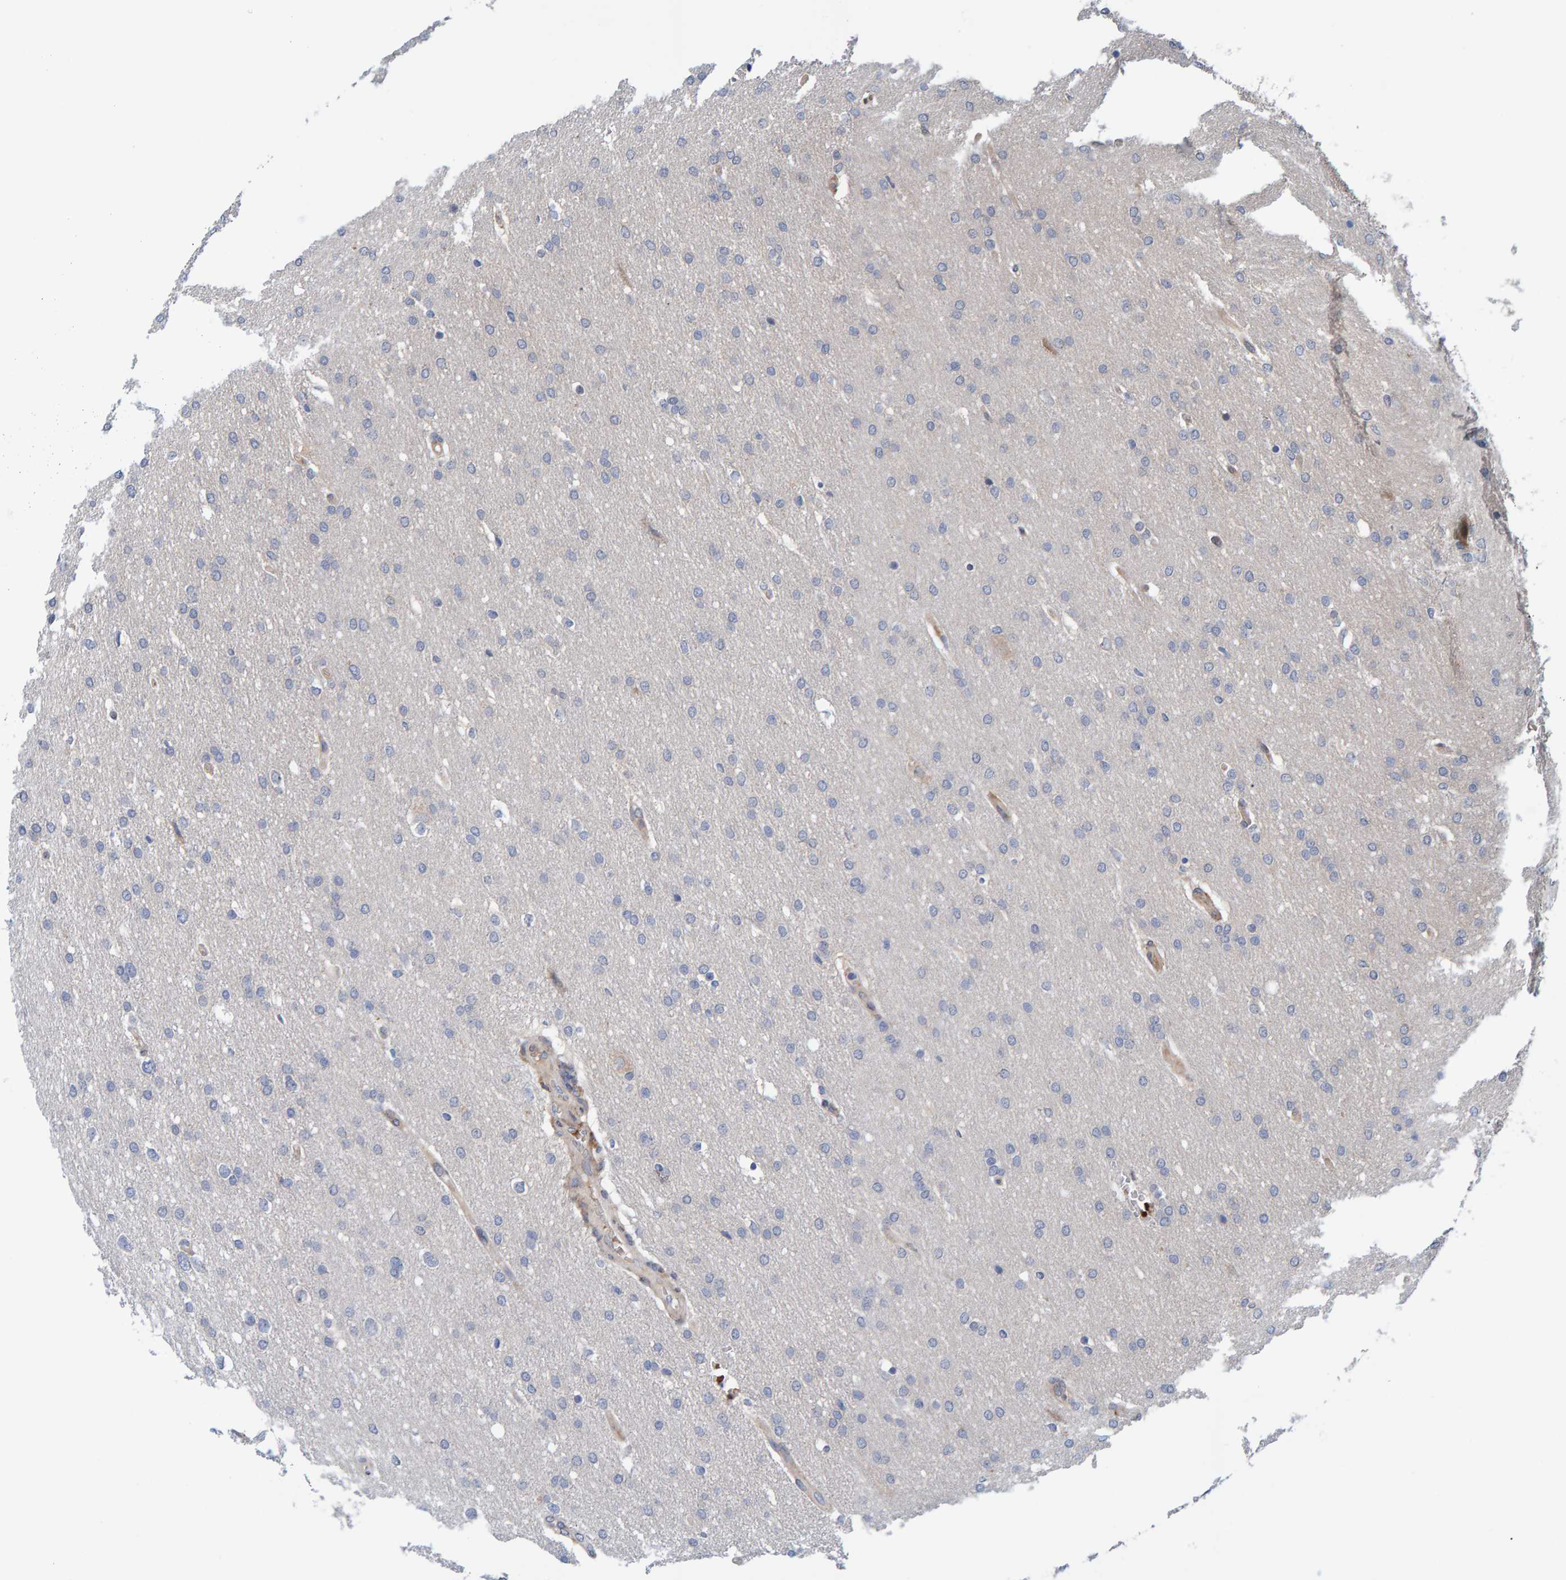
{"staining": {"intensity": "negative", "quantity": "none", "location": "none"}, "tissue": "glioma", "cell_type": "Tumor cells", "image_type": "cancer", "snomed": [{"axis": "morphology", "description": "Glioma, malignant, Low grade"}, {"axis": "topography", "description": "Brain"}], "caption": "This is a histopathology image of immunohistochemistry staining of glioma, which shows no expression in tumor cells. (DAB immunohistochemistry, high magnification).", "gene": "MFSD6L", "patient": {"sex": "female", "age": 37}}